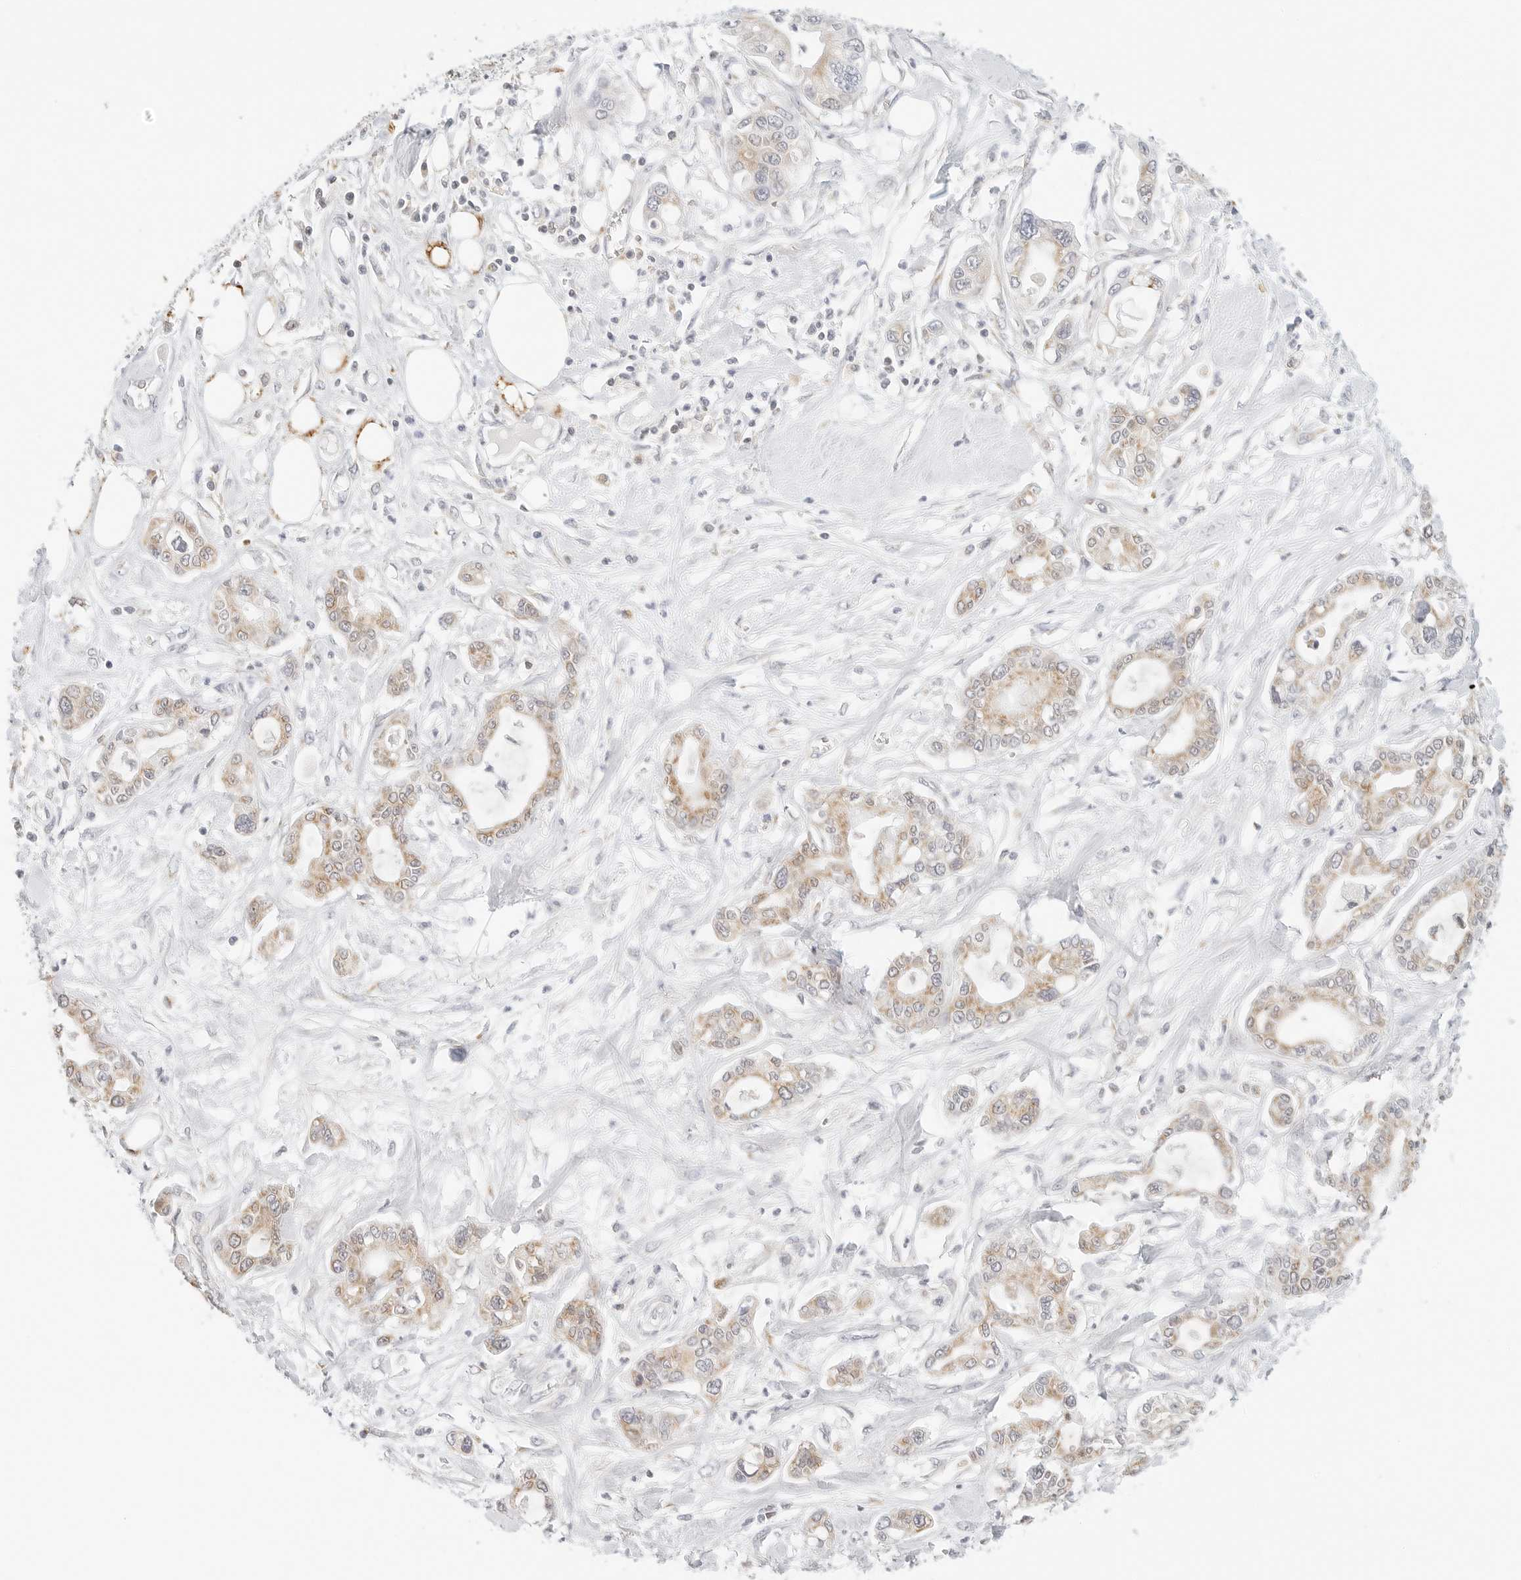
{"staining": {"intensity": "moderate", "quantity": "<25%", "location": "cytoplasmic/membranous"}, "tissue": "pancreatic cancer", "cell_type": "Tumor cells", "image_type": "cancer", "snomed": [{"axis": "morphology", "description": "Adenocarcinoma, NOS"}, {"axis": "topography", "description": "Pancreas"}], "caption": "A high-resolution image shows IHC staining of pancreatic cancer (adenocarcinoma), which demonstrates moderate cytoplasmic/membranous expression in about <25% of tumor cells. Using DAB (3,3'-diaminobenzidine) (brown) and hematoxylin (blue) stains, captured at high magnification using brightfield microscopy.", "gene": "ATL1", "patient": {"sex": "male", "age": 68}}